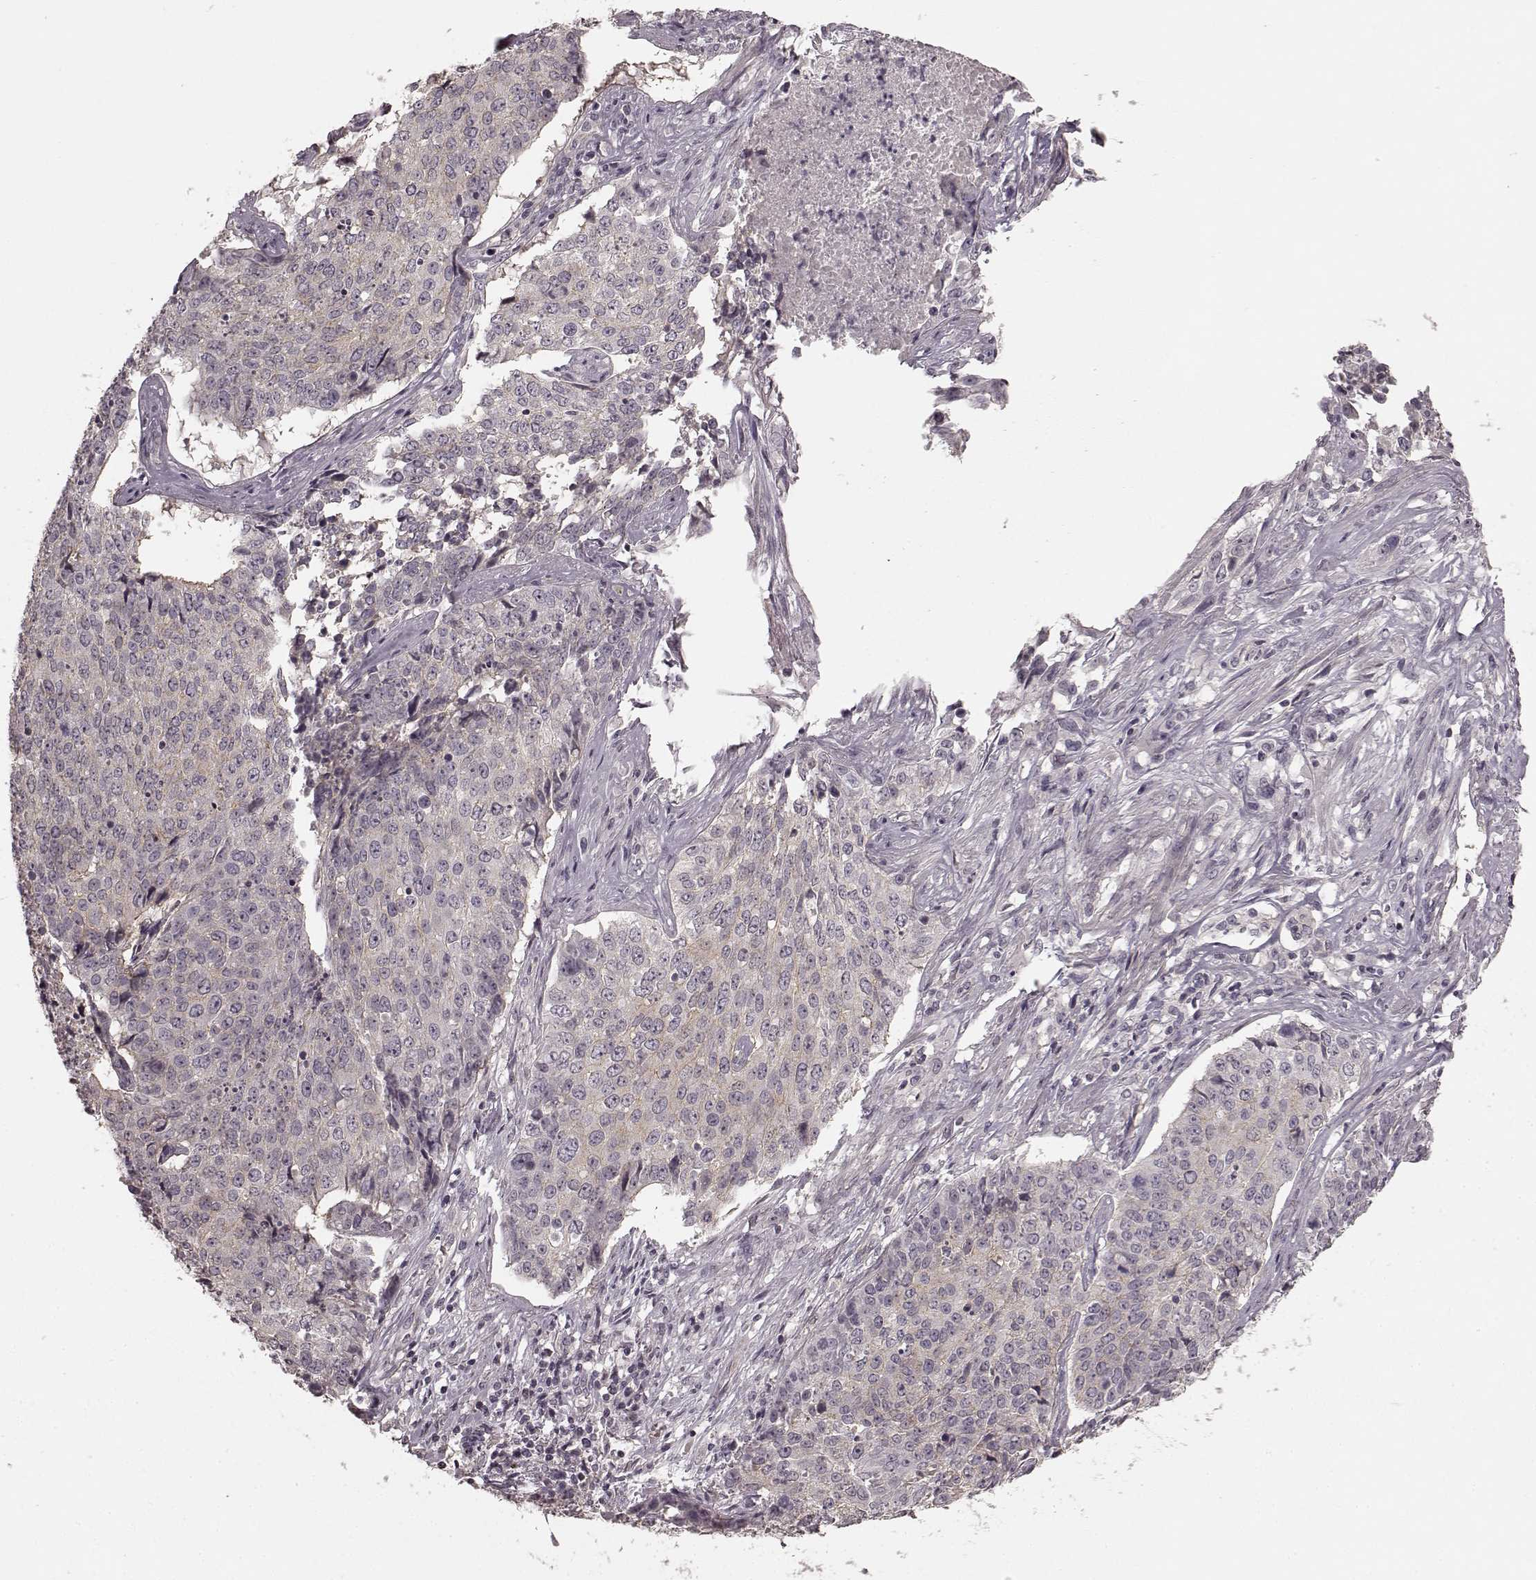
{"staining": {"intensity": "weak", "quantity": "<25%", "location": "cytoplasmic/membranous"}, "tissue": "lung cancer", "cell_type": "Tumor cells", "image_type": "cancer", "snomed": [{"axis": "morphology", "description": "Normal tissue, NOS"}, {"axis": "morphology", "description": "Squamous cell carcinoma, NOS"}, {"axis": "topography", "description": "Bronchus"}, {"axis": "topography", "description": "Lung"}], "caption": "Tumor cells show no significant protein expression in lung cancer.", "gene": "PRKCE", "patient": {"sex": "male", "age": 64}}